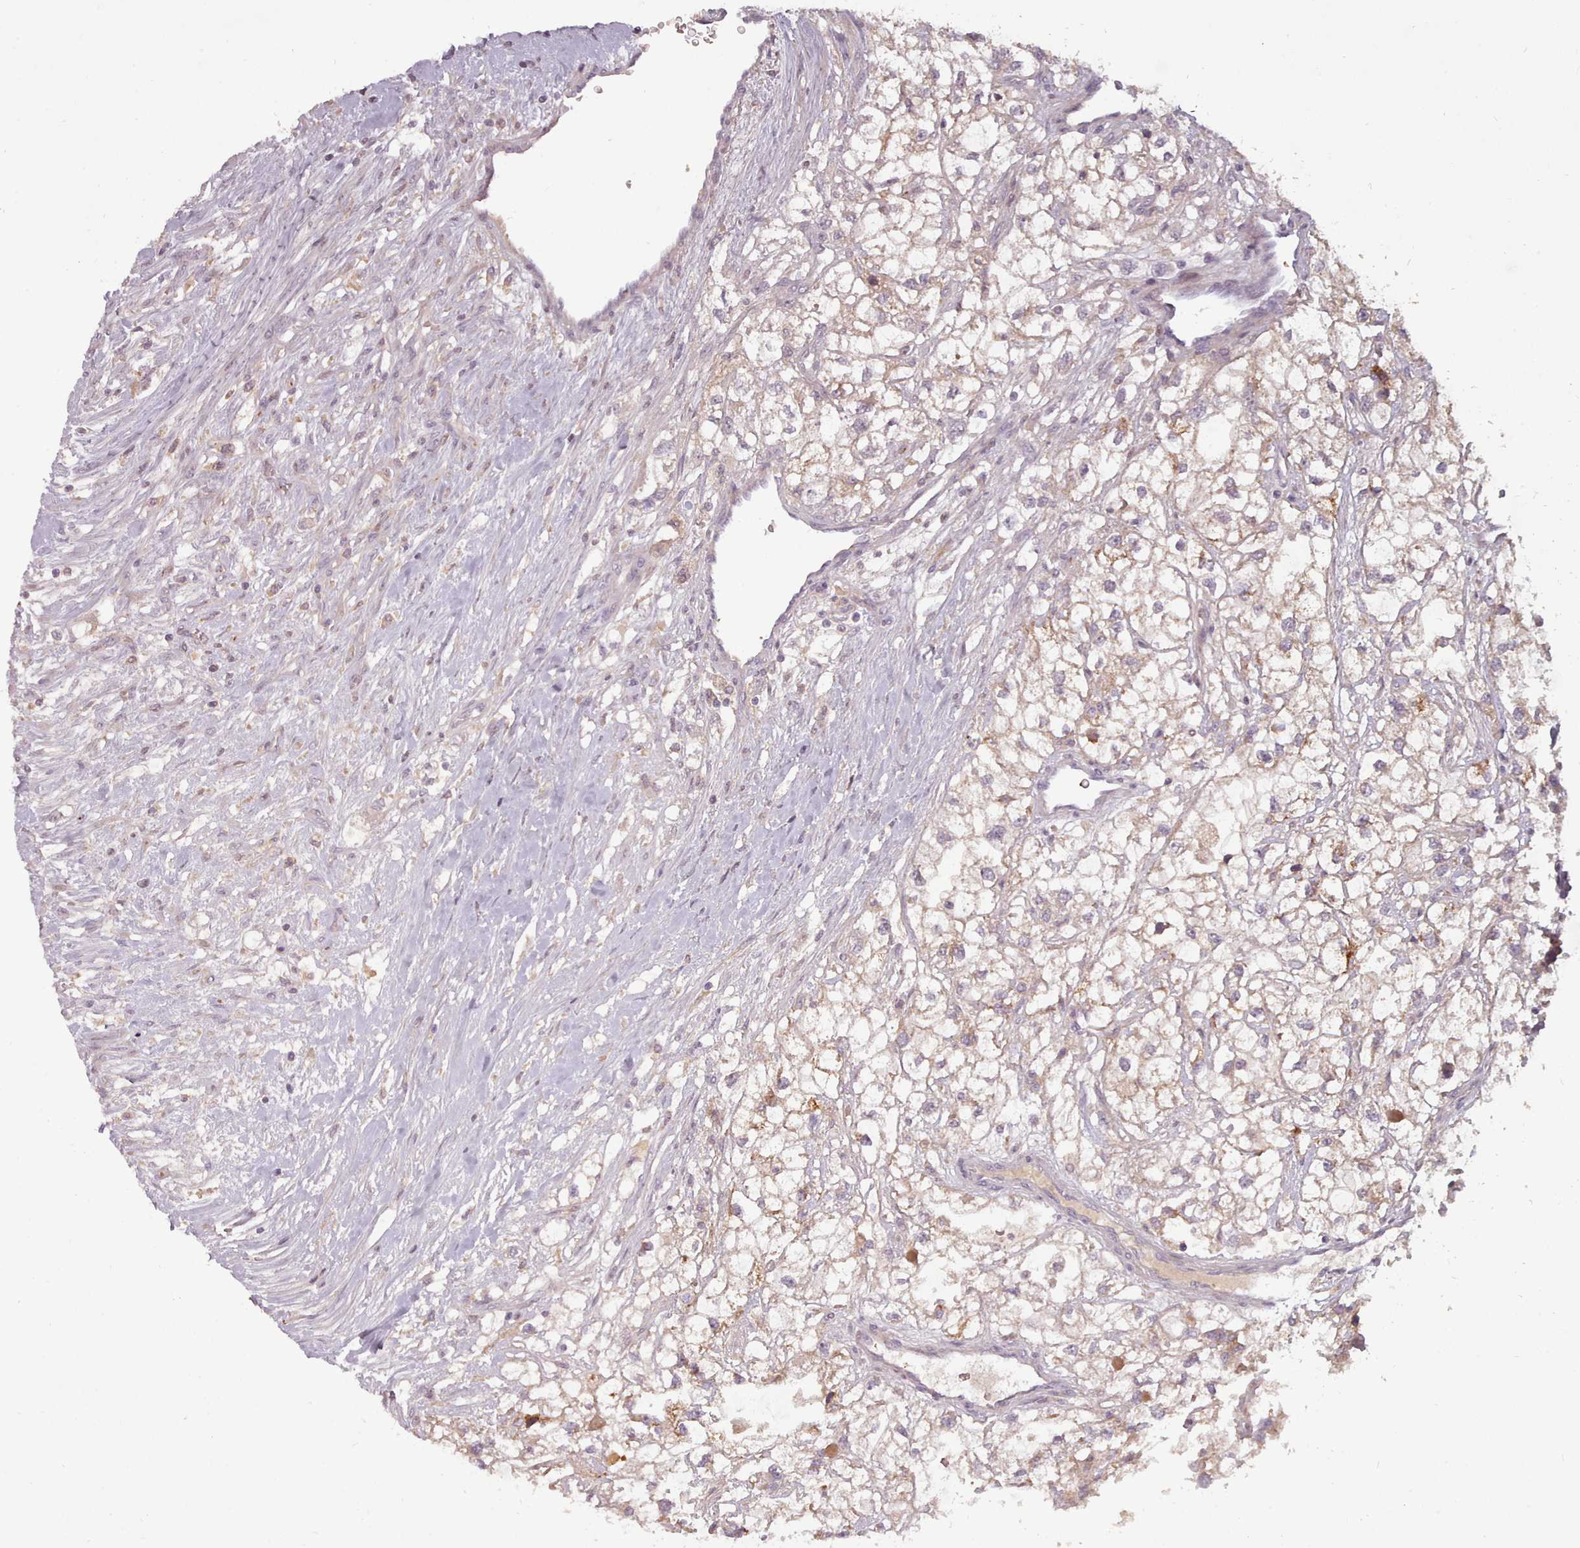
{"staining": {"intensity": "weak", "quantity": "25%-75%", "location": "cytoplasmic/membranous"}, "tissue": "renal cancer", "cell_type": "Tumor cells", "image_type": "cancer", "snomed": [{"axis": "morphology", "description": "Adenocarcinoma, NOS"}, {"axis": "topography", "description": "Kidney"}], "caption": "Immunohistochemical staining of adenocarcinoma (renal) exhibits weak cytoplasmic/membranous protein staining in about 25%-75% of tumor cells.", "gene": "LEFTY2", "patient": {"sex": "male", "age": 59}}